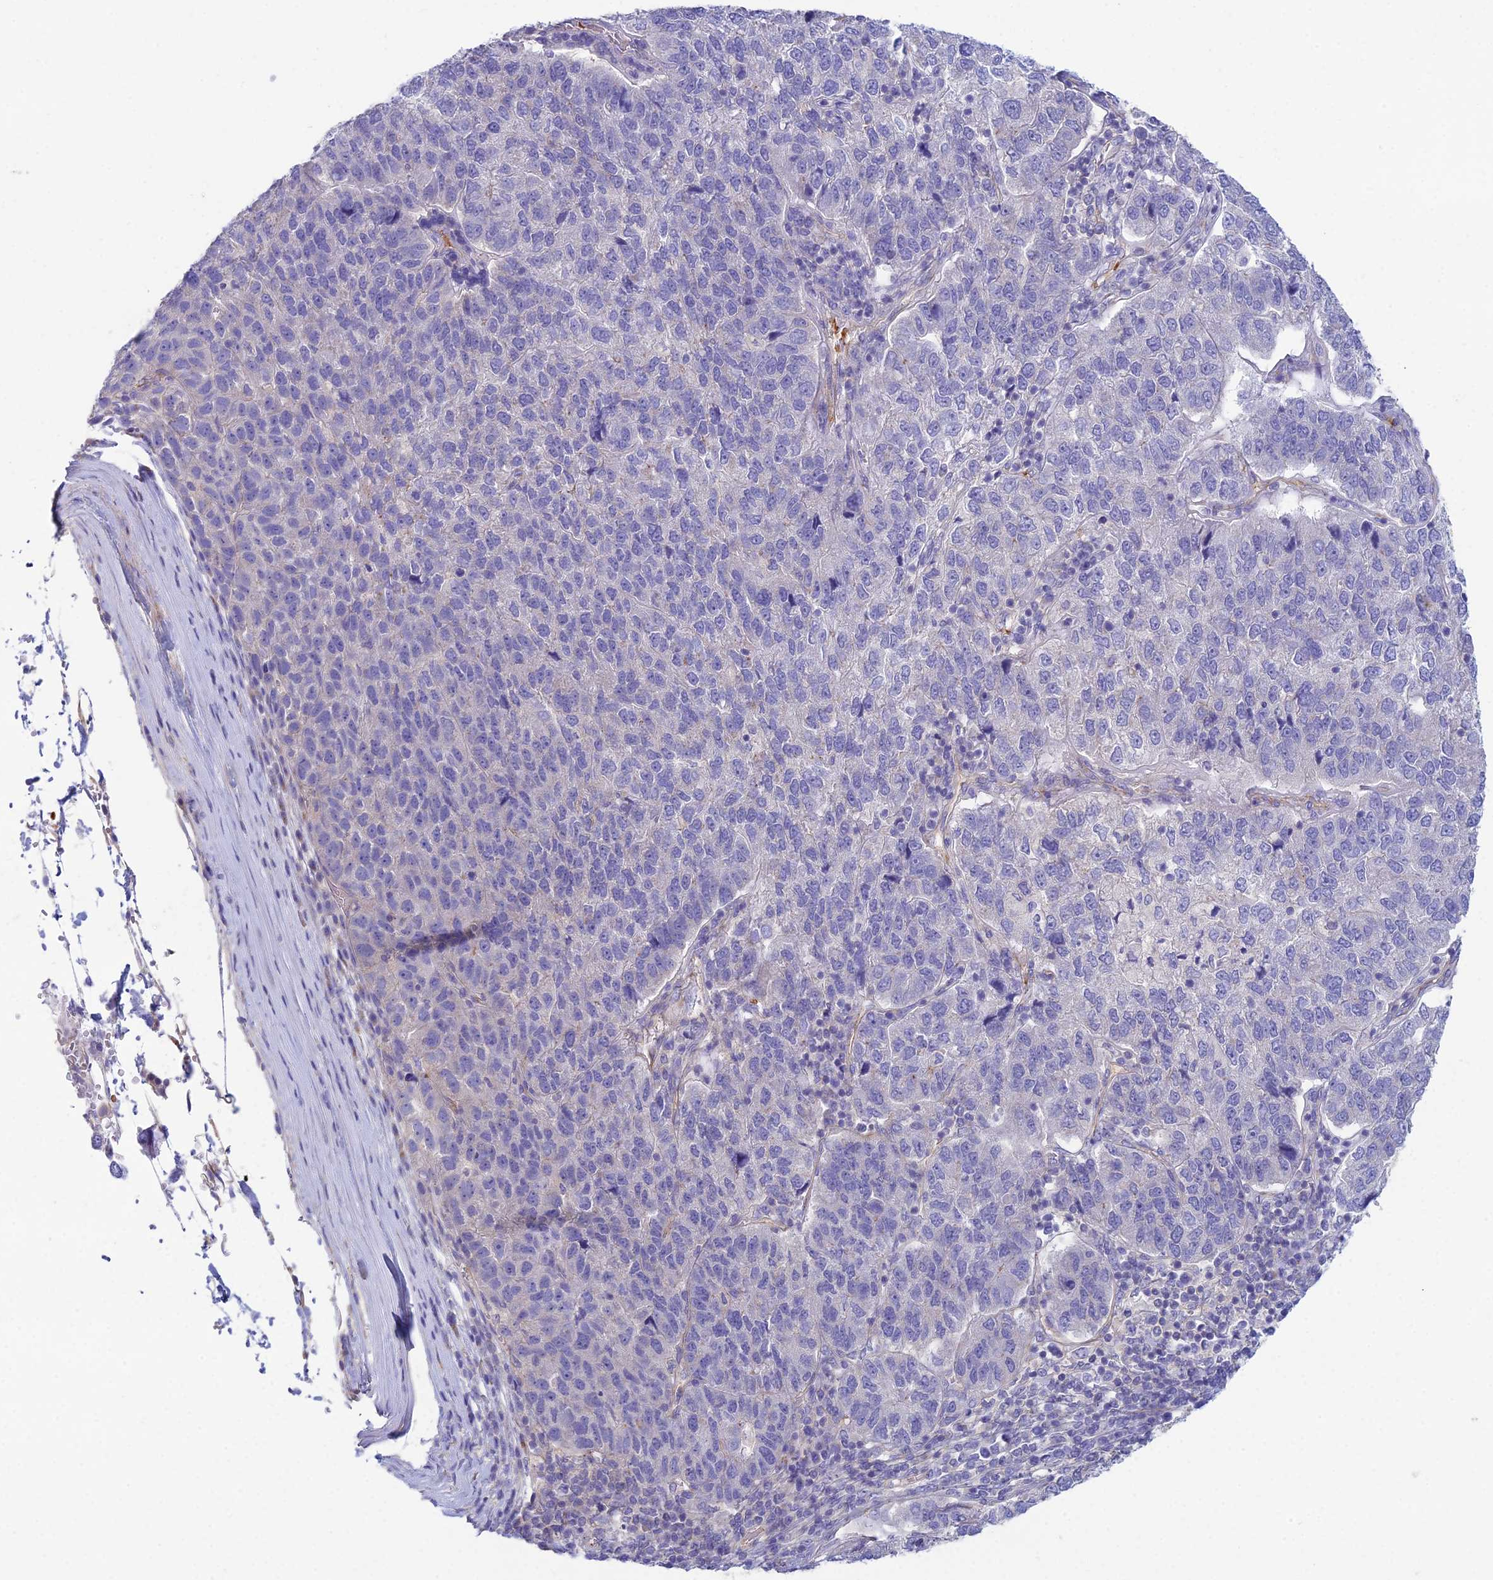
{"staining": {"intensity": "negative", "quantity": "none", "location": "none"}, "tissue": "pancreatic cancer", "cell_type": "Tumor cells", "image_type": "cancer", "snomed": [{"axis": "morphology", "description": "Adenocarcinoma, NOS"}, {"axis": "topography", "description": "Pancreas"}], "caption": "Immunohistochemistry (IHC) of pancreatic adenocarcinoma exhibits no expression in tumor cells.", "gene": "ZNF564", "patient": {"sex": "female", "age": 61}}